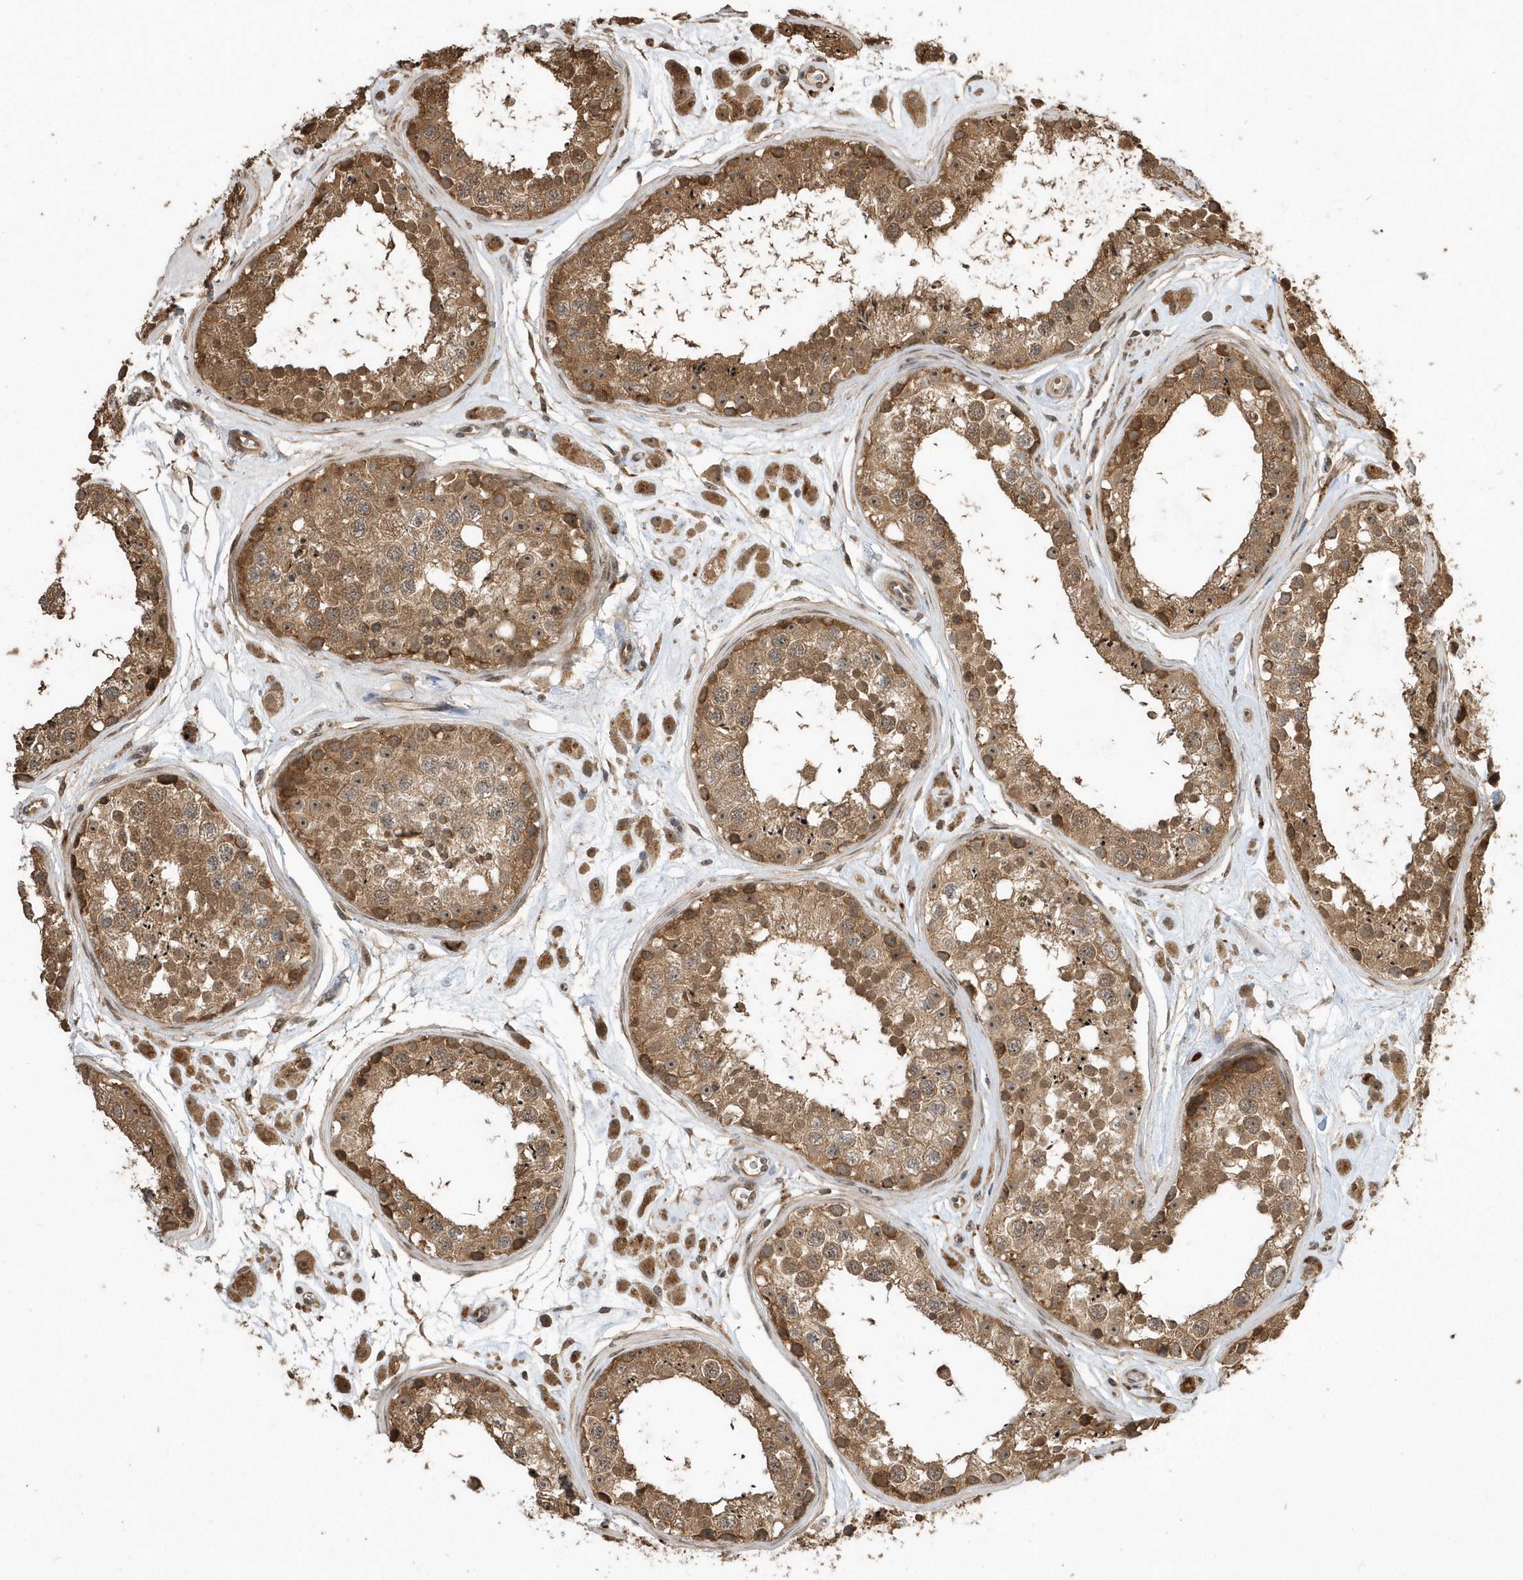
{"staining": {"intensity": "moderate", "quantity": ">75%", "location": "cytoplasmic/membranous,nuclear"}, "tissue": "testis", "cell_type": "Cells in seminiferous ducts", "image_type": "normal", "snomed": [{"axis": "morphology", "description": "Normal tissue, NOS"}, {"axis": "topography", "description": "Testis"}], "caption": "IHC micrograph of unremarkable human testis stained for a protein (brown), which demonstrates medium levels of moderate cytoplasmic/membranous,nuclear positivity in about >75% of cells in seminiferous ducts.", "gene": "WASHC5", "patient": {"sex": "male", "age": 25}}